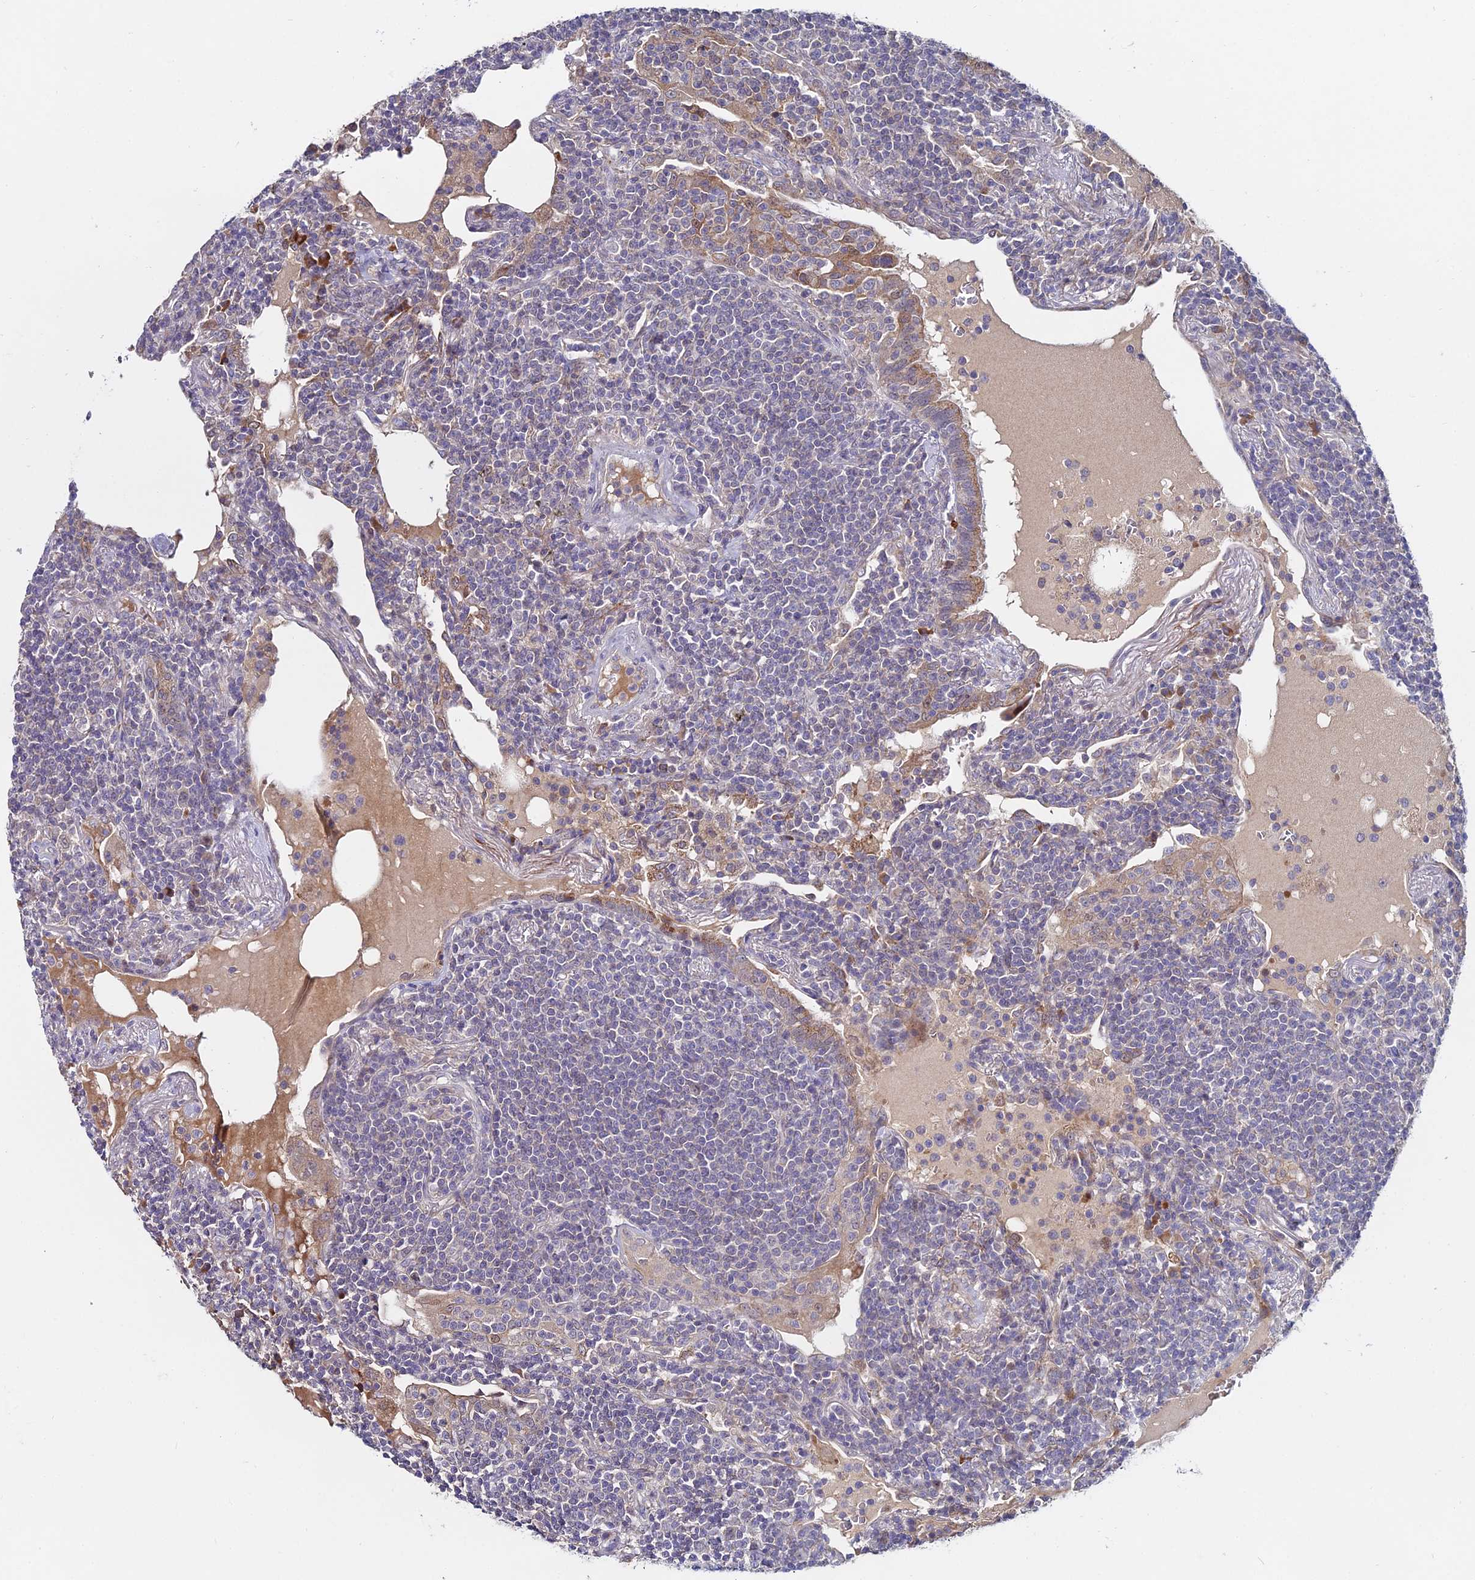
{"staining": {"intensity": "negative", "quantity": "none", "location": "none"}, "tissue": "lymphoma", "cell_type": "Tumor cells", "image_type": "cancer", "snomed": [{"axis": "morphology", "description": "Malignant lymphoma, non-Hodgkin's type, Low grade"}, {"axis": "topography", "description": "Lung"}], "caption": "Micrograph shows no significant protein positivity in tumor cells of malignant lymphoma, non-Hodgkin's type (low-grade).", "gene": "WDR43", "patient": {"sex": "female", "age": 71}}